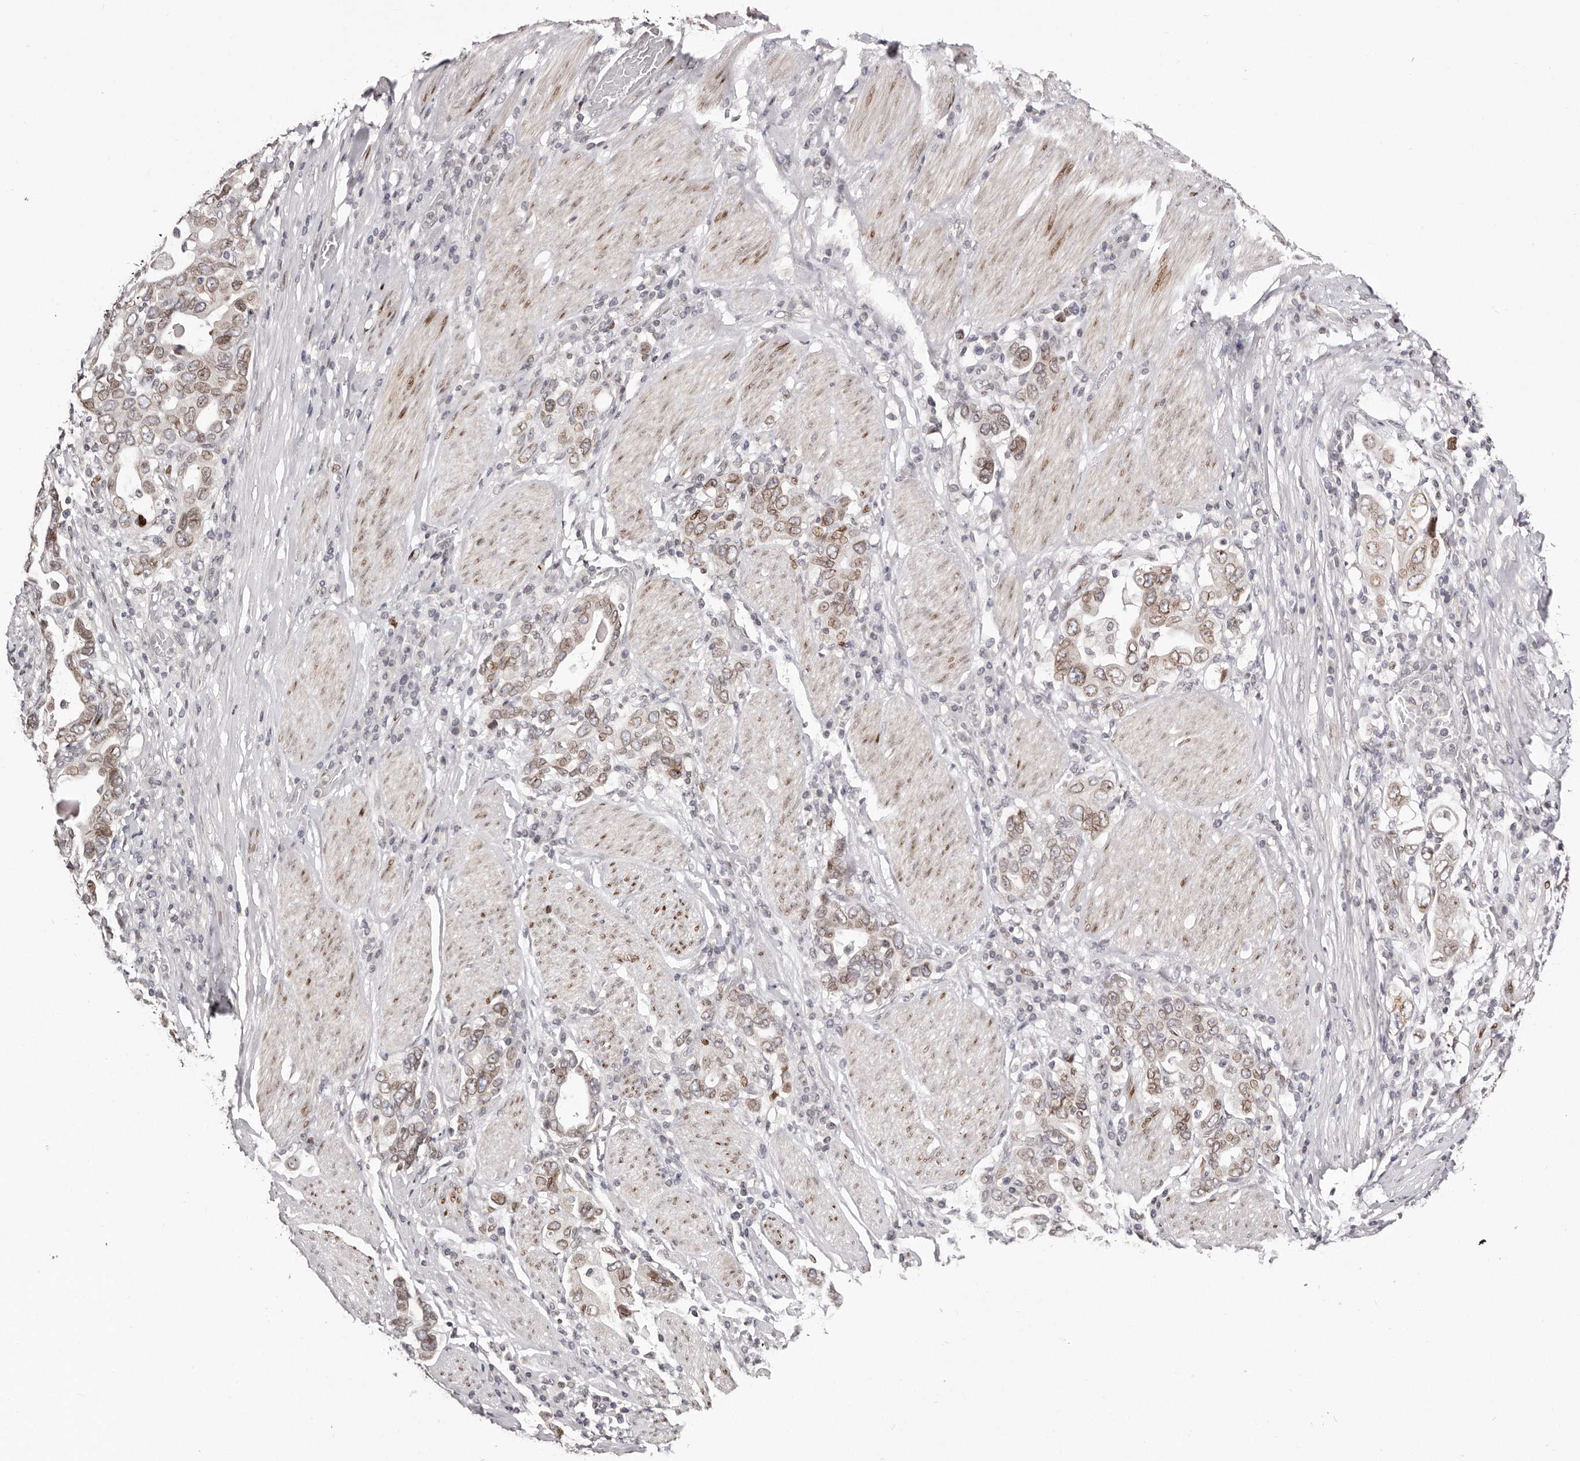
{"staining": {"intensity": "moderate", "quantity": ">75%", "location": "cytoplasmic/membranous,nuclear"}, "tissue": "stomach cancer", "cell_type": "Tumor cells", "image_type": "cancer", "snomed": [{"axis": "morphology", "description": "Adenocarcinoma, NOS"}, {"axis": "topography", "description": "Stomach, upper"}], "caption": "Tumor cells demonstrate medium levels of moderate cytoplasmic/membranous and nuclear expression in approximately >75% of cells in human adenocarcinoma (stomach).", "gene": "NUP153", "patient": {"sex": "male", "age": 62}}